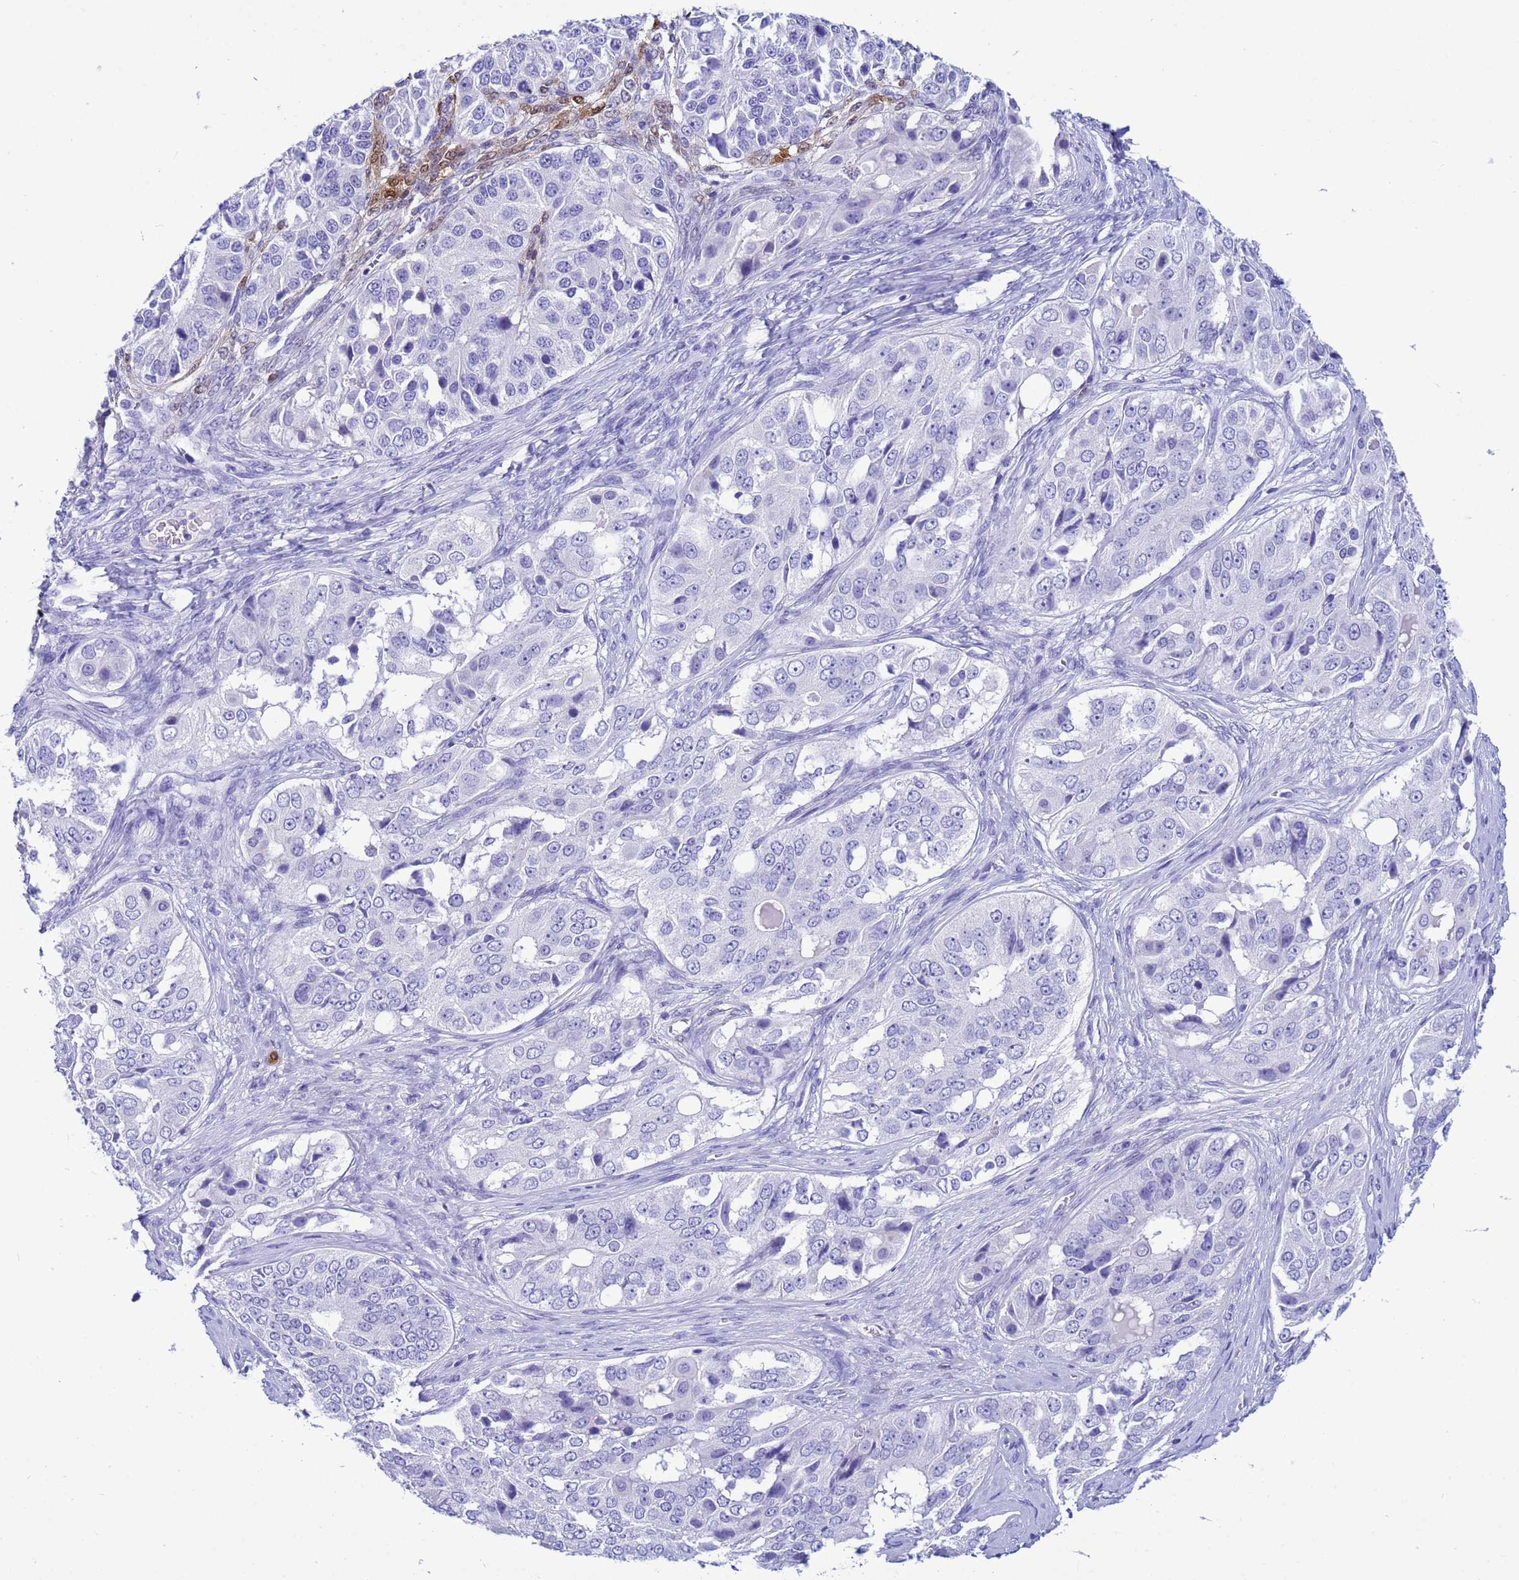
{"staining": {"intensity": "negative", "quantity": "none", "location": "none"}, "tissue": "ovarian cancer", "cell_type": "Tumor cells", "image_type": "cancer", "snomed": [{"axis": "morphology", "description": "Carcinoma, endometroid"}, {"axis": "topography", "description": "Ovary"}], "caption": "The IHC histopathology image has no significant expression in tumor cells of endometroid carcinoma (ovarian) tissue. The staining is performed using DAB brown chromogen with nuclei counter-stained in using hematoxylin.", "gene": "AKR1C2", "patient": {"sex": "female", "age": 51}}